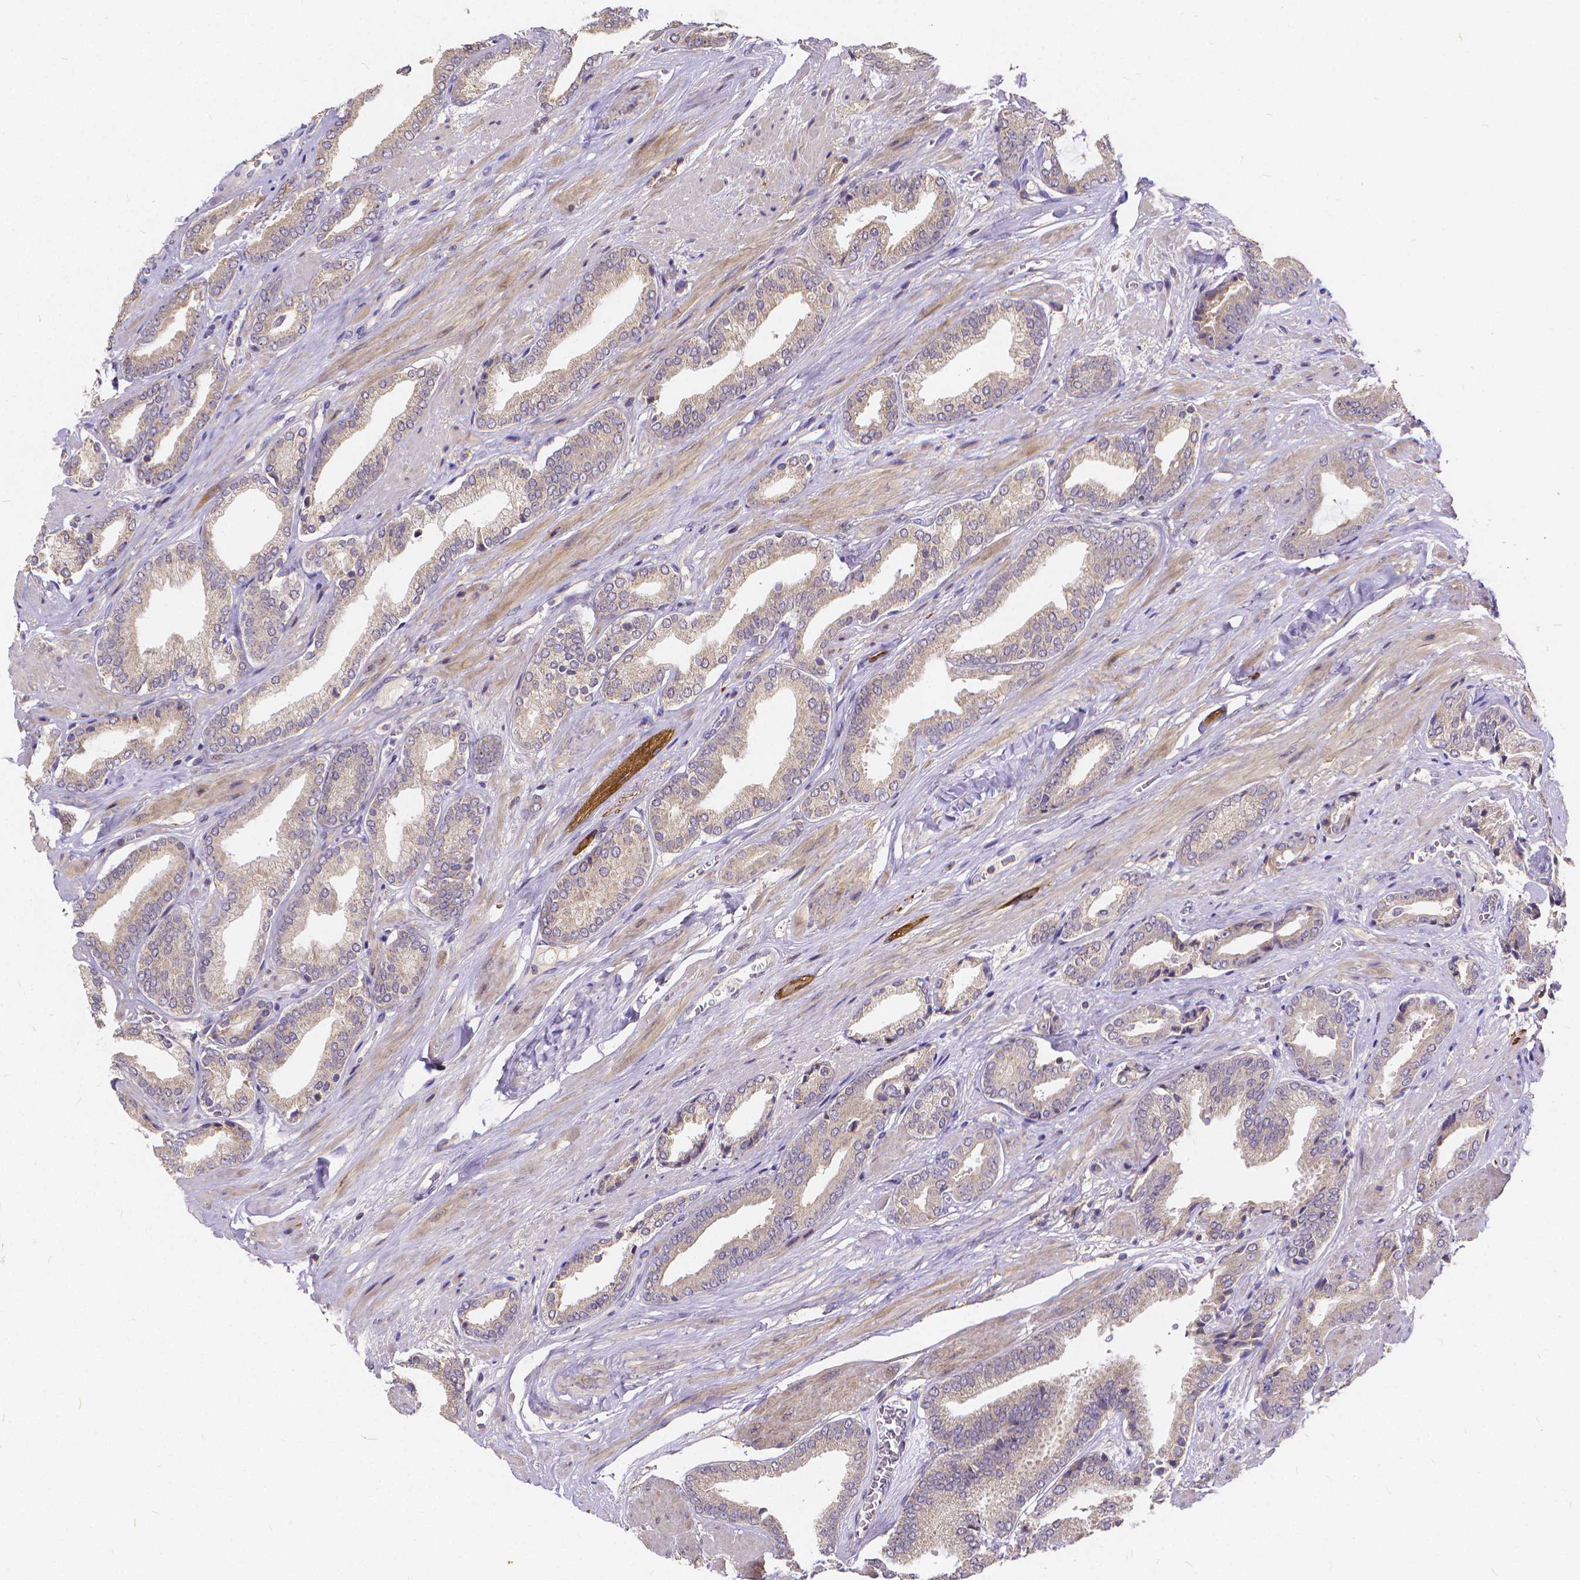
{"staining": {"intensity": "weak", "quantity": ">75%", "location": "cytoplasmic/membranous"}, "tissue": "prostate cancer", "cell_type": "Tumor cells", "image_type": "cancer", "snomed": [{"axis": "morphology", "description": "Adenocarcinoma, High grade"}, {"axis": "topography", "description": "Prostate"}], "caption": "Immunohistochemical staining of prostate adenocarcinoma (high-grade) exhibits low levels of weak cytoplasmic/membranous protein expression in about >75% of tumor cells. Ihc stains the protein of interest in brown and the nuclei are stained blue.", "gene": "GLRB", "patient": {"sex": "male", "age": 56}}